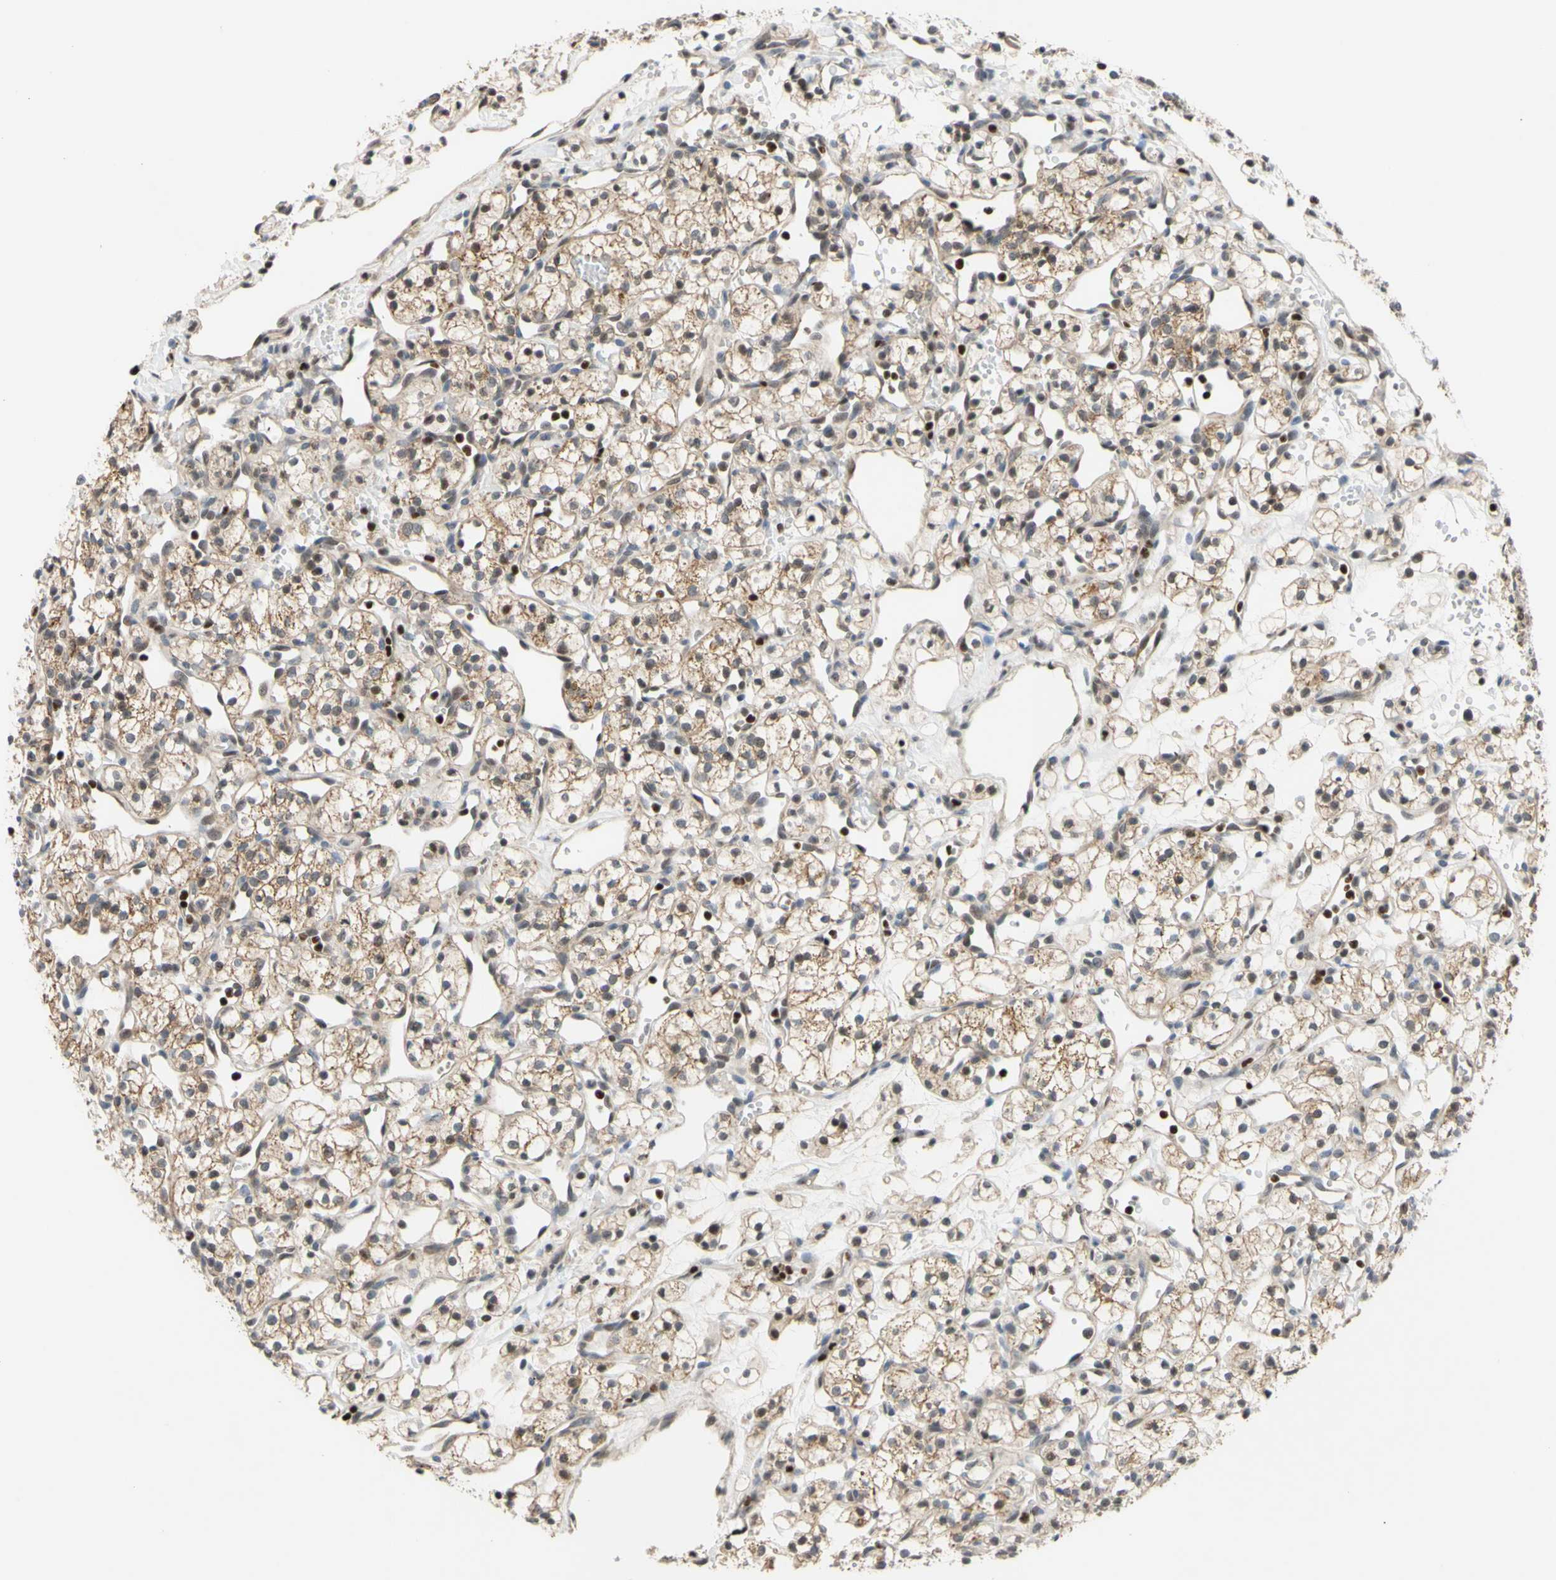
{"staining": {"intensity": "moderate", "quantity": ">75%", "location": "cytoplasmic/membranous"}, "tissue": "renal cancer", "cell_type": "Tumor cells", "image_type": "cancer", "snomed": [{"axis": "morphology", "description": "Adenocarcinoma, NOS"}, {"axis": "topography", "description": "Kidney"}], "caption": "Moderate cytoplasmic/membranous protein expression is identified in about >75% of tumor cells in renal cancer.", "gene": "SP4", "patient": {"sex": "female", "age": 60}}